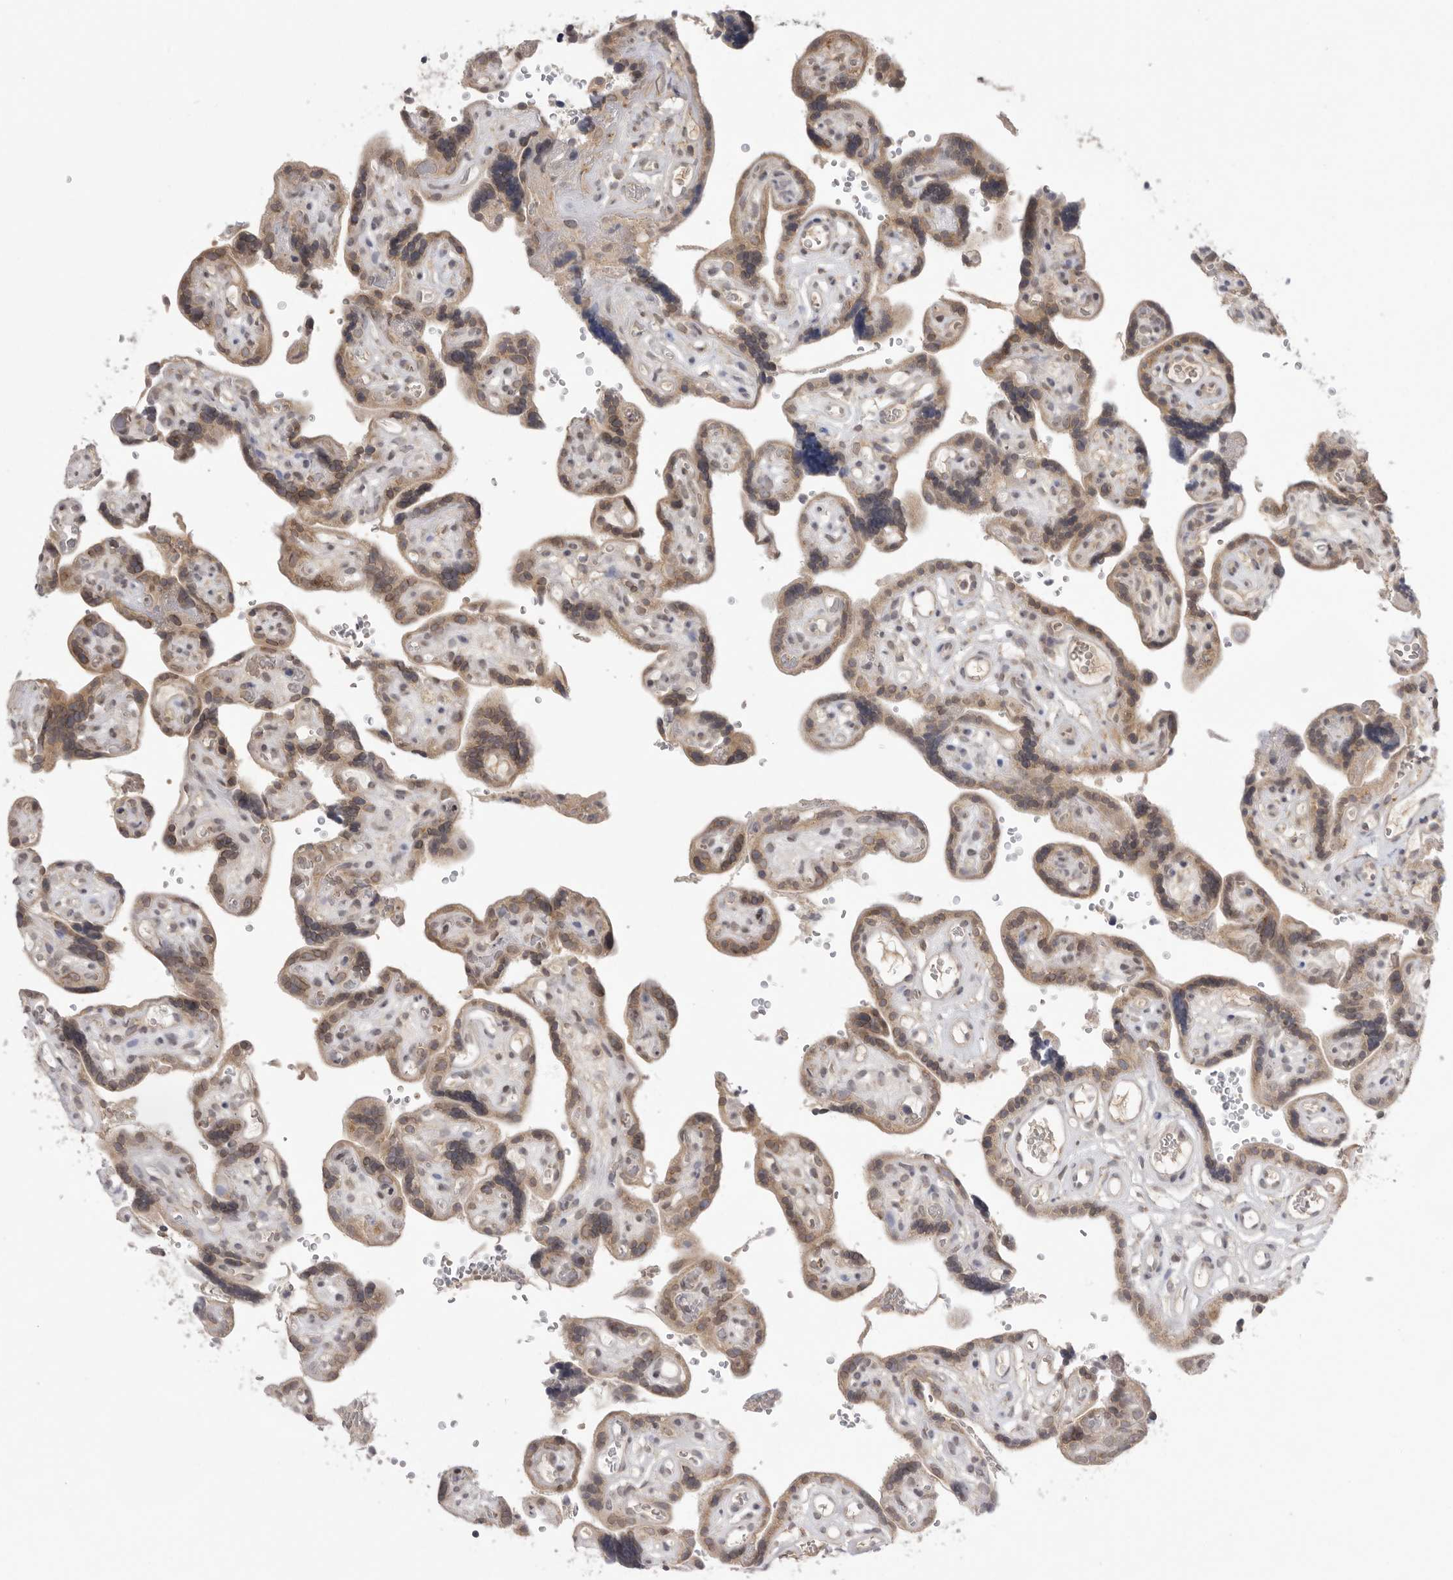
{"staining": {"intensity": "weak", "quantity": "25%-75%", "location": "cytoplasmic/membranous,nuclear"}, "tissue": "placenta", "cell_type": "Decidual cells", "image_type": "normal", "snomed": [{"axis": "morphology", "description": "Normal tissue, NOS"}, {"axis": "topography", "description": "Placenta"}], "caption": "A photomicrograph showing weak cytoplasmic/membranous,nuclear positivity in approximately 25%-75% of decidual cells in normal placenta, as visualized by brown immunohistochemical staining.", "gene": "TLR3", "patient": {"sex": "female", "age": 30}}